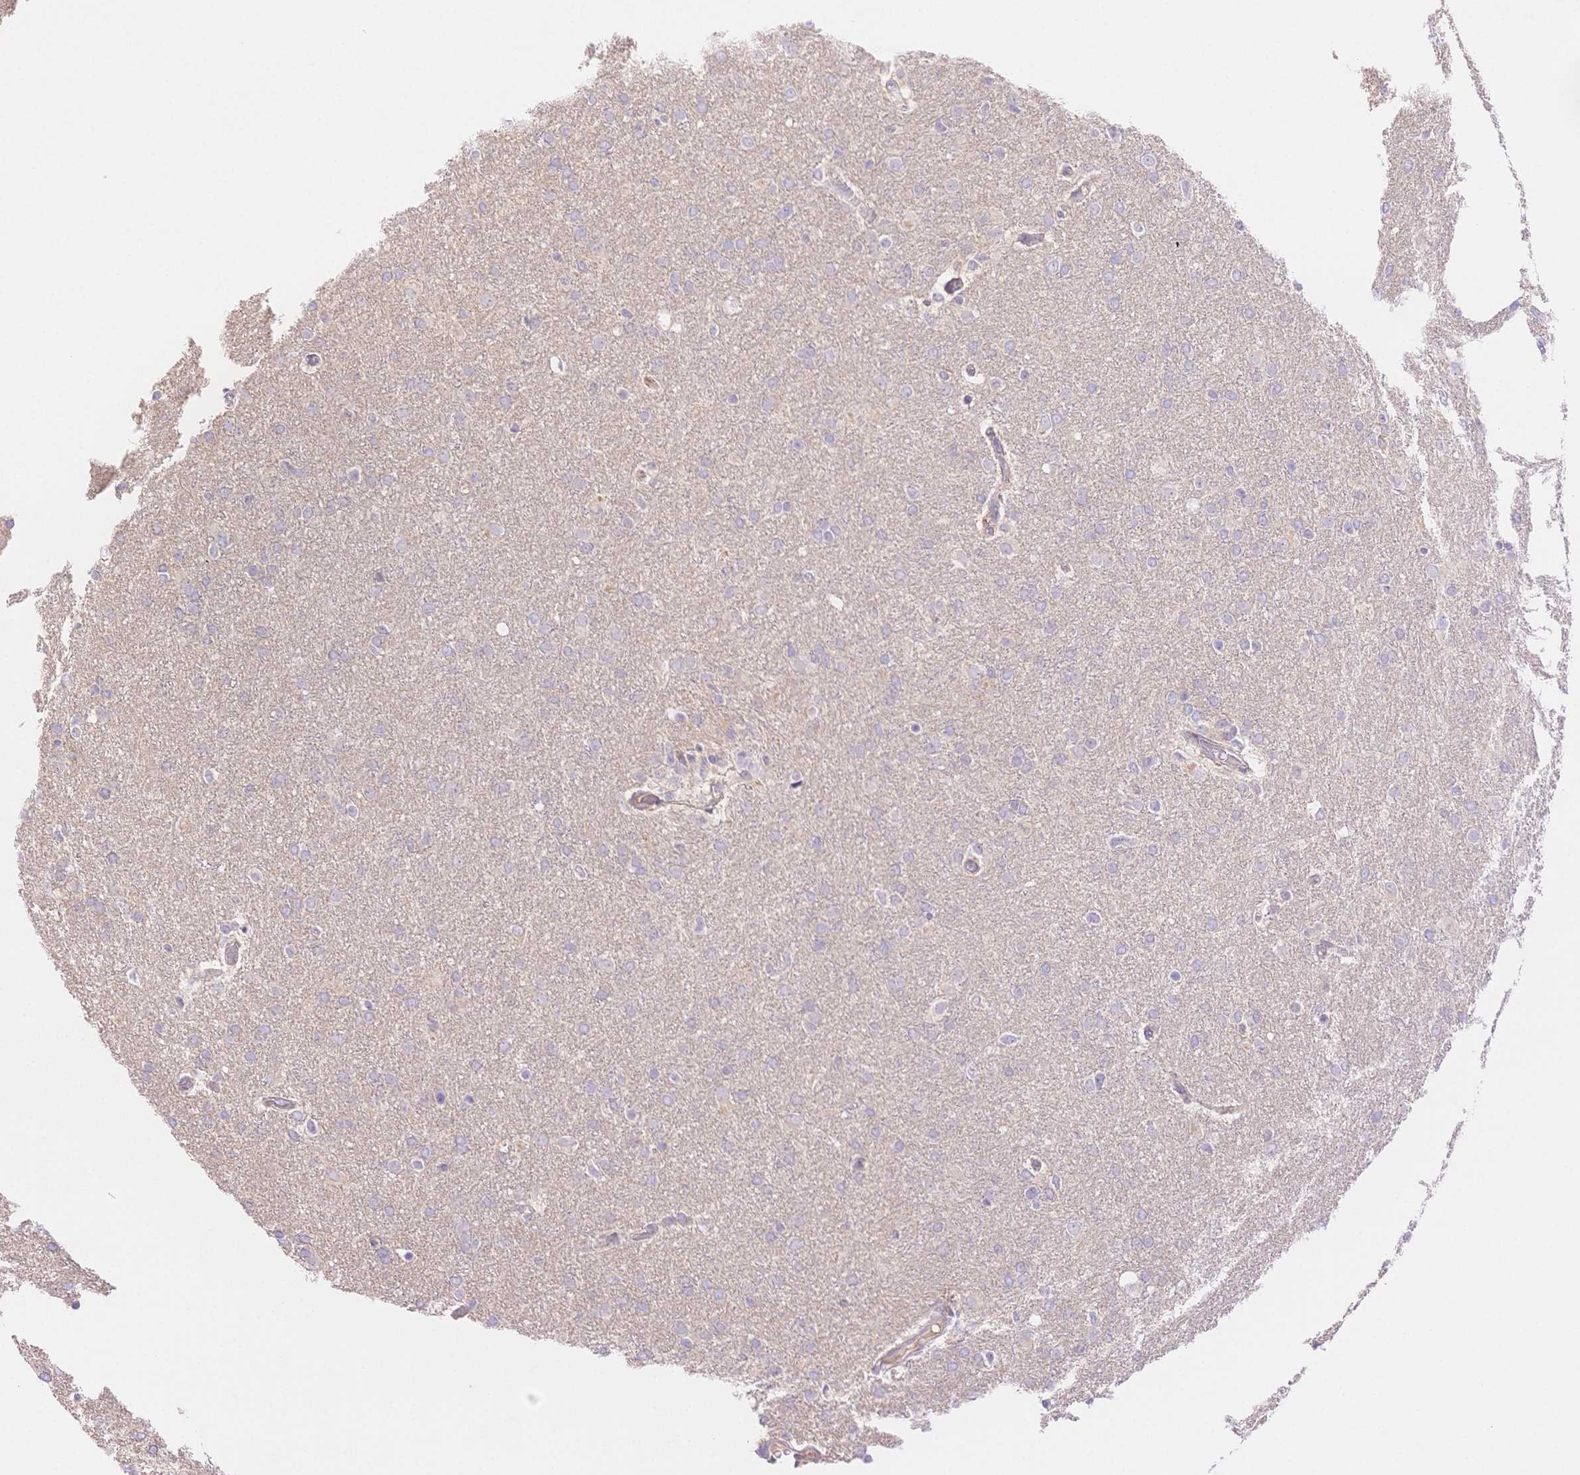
{"staining": {"intensity": "negative", "quantity": "none", "location": "none"}, "tissue": "glioma", "cell_type": "Tumor cells", "image_type": "cancer", "snomed": [{"axis": "morphology", "description": "Glioma, malignant, High grade"}, {"axis": "topography", "description": "Brain"}], "caption": "Human glioma stained for a protein using immunohistochemistry (IHC) reveals no expression in tumor cells.", "gene": "WDR54", "patient": {"sex": "male", "age": 68}}